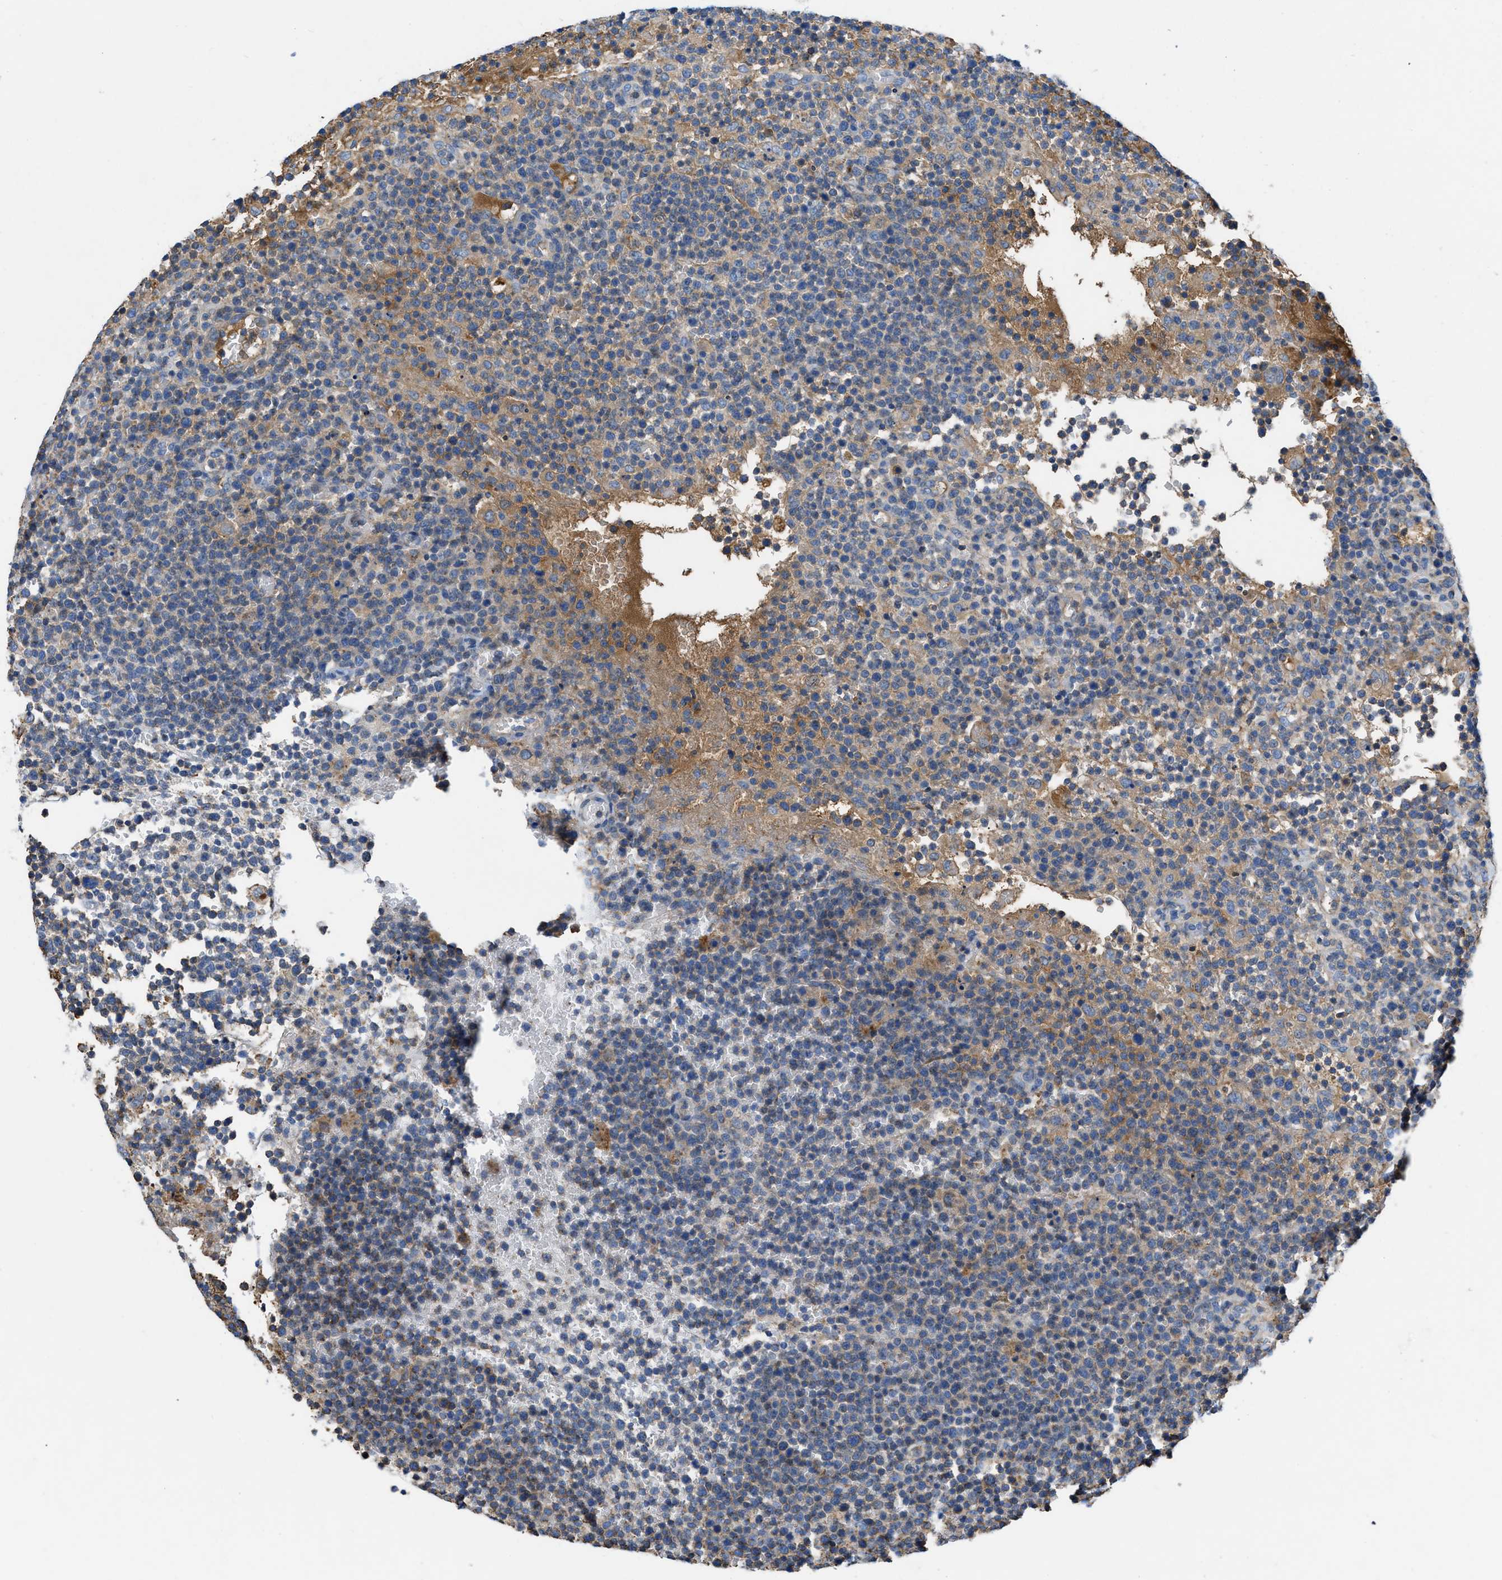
{"staining": {"intensity": "negative", "quantity": "none", "location": "none"}, "tissue": "lymphoma", "cell_type": "Tumor cells", "image_type": "cancer", "snomed": [{"axis": "morphology", "description": "Malignant lymphoma, non-Hodgkin's type, High grade"}, {"axis": "topography", "description": "Lymph node"}], "caption": "High power microscopy micrograph of an immunohistochemistry (IHC) histopathology image of malignant lymphoma, non-Hodgkin's type (high-grade), revealing no significant staining in tumor cells.", "gene": "ATP6V0D1", "patient": {"sex": "male", "age": 61}}